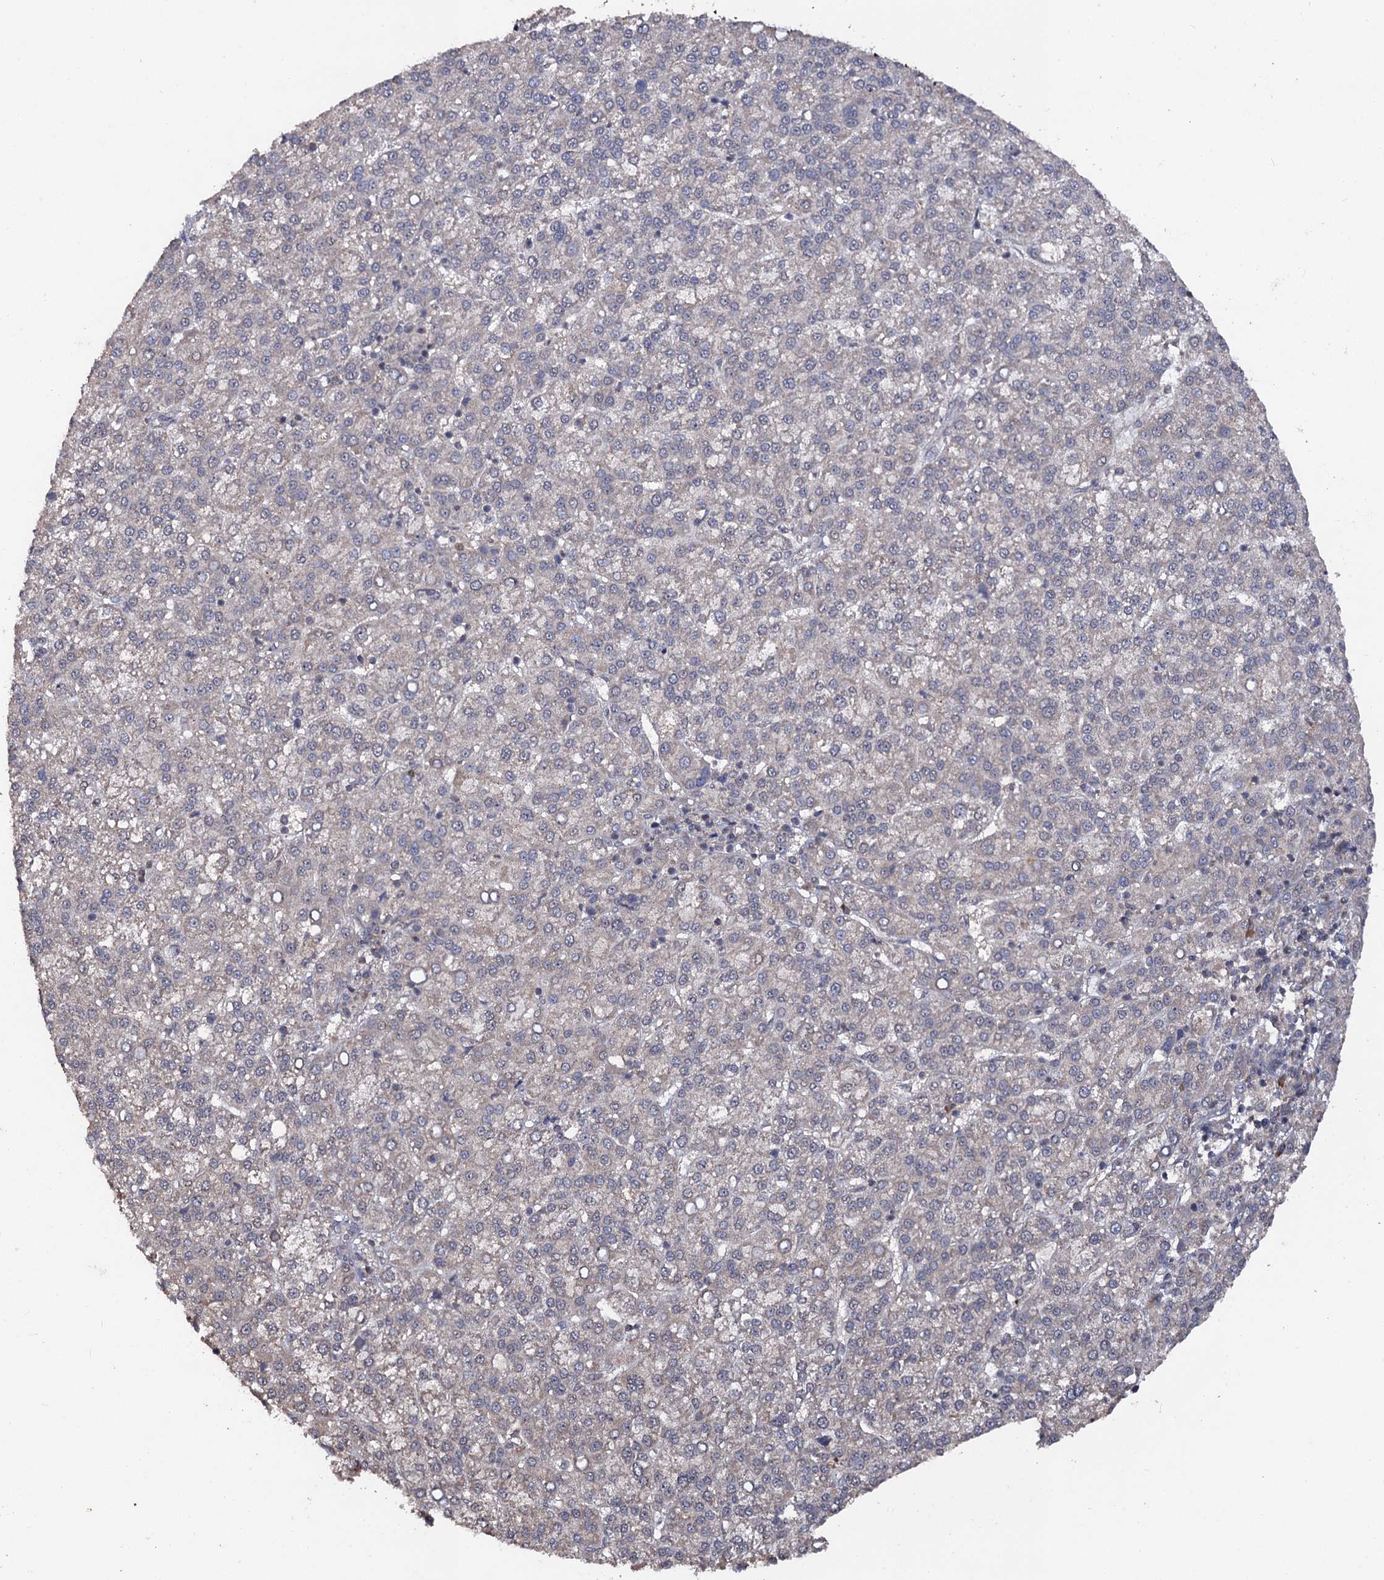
{"staining": {"intensity": "negative", "quantity": "none", "location": "none"}, "tissue": "liver cancer", "cell_type": "Tumor cells", "image_type": "cancer", "snomed": [{"axis": "morphology", "description": "Carcinoma, Hepatocellular, NOS"}, {"axis": "topography", "description": "Liver"}], "caption": "A high-resolution histopathology image shows IHC staining of liver cancer, which exhibits no significant positivity in tumor cells. (Stains: DAB immunohistochemistry (IHC) with hematoxylin counter stain, Microscopy: brightfield microscopy at high magnification).", "gene": "LRRC63", "patient": {"sex": "female", "age": 58}}